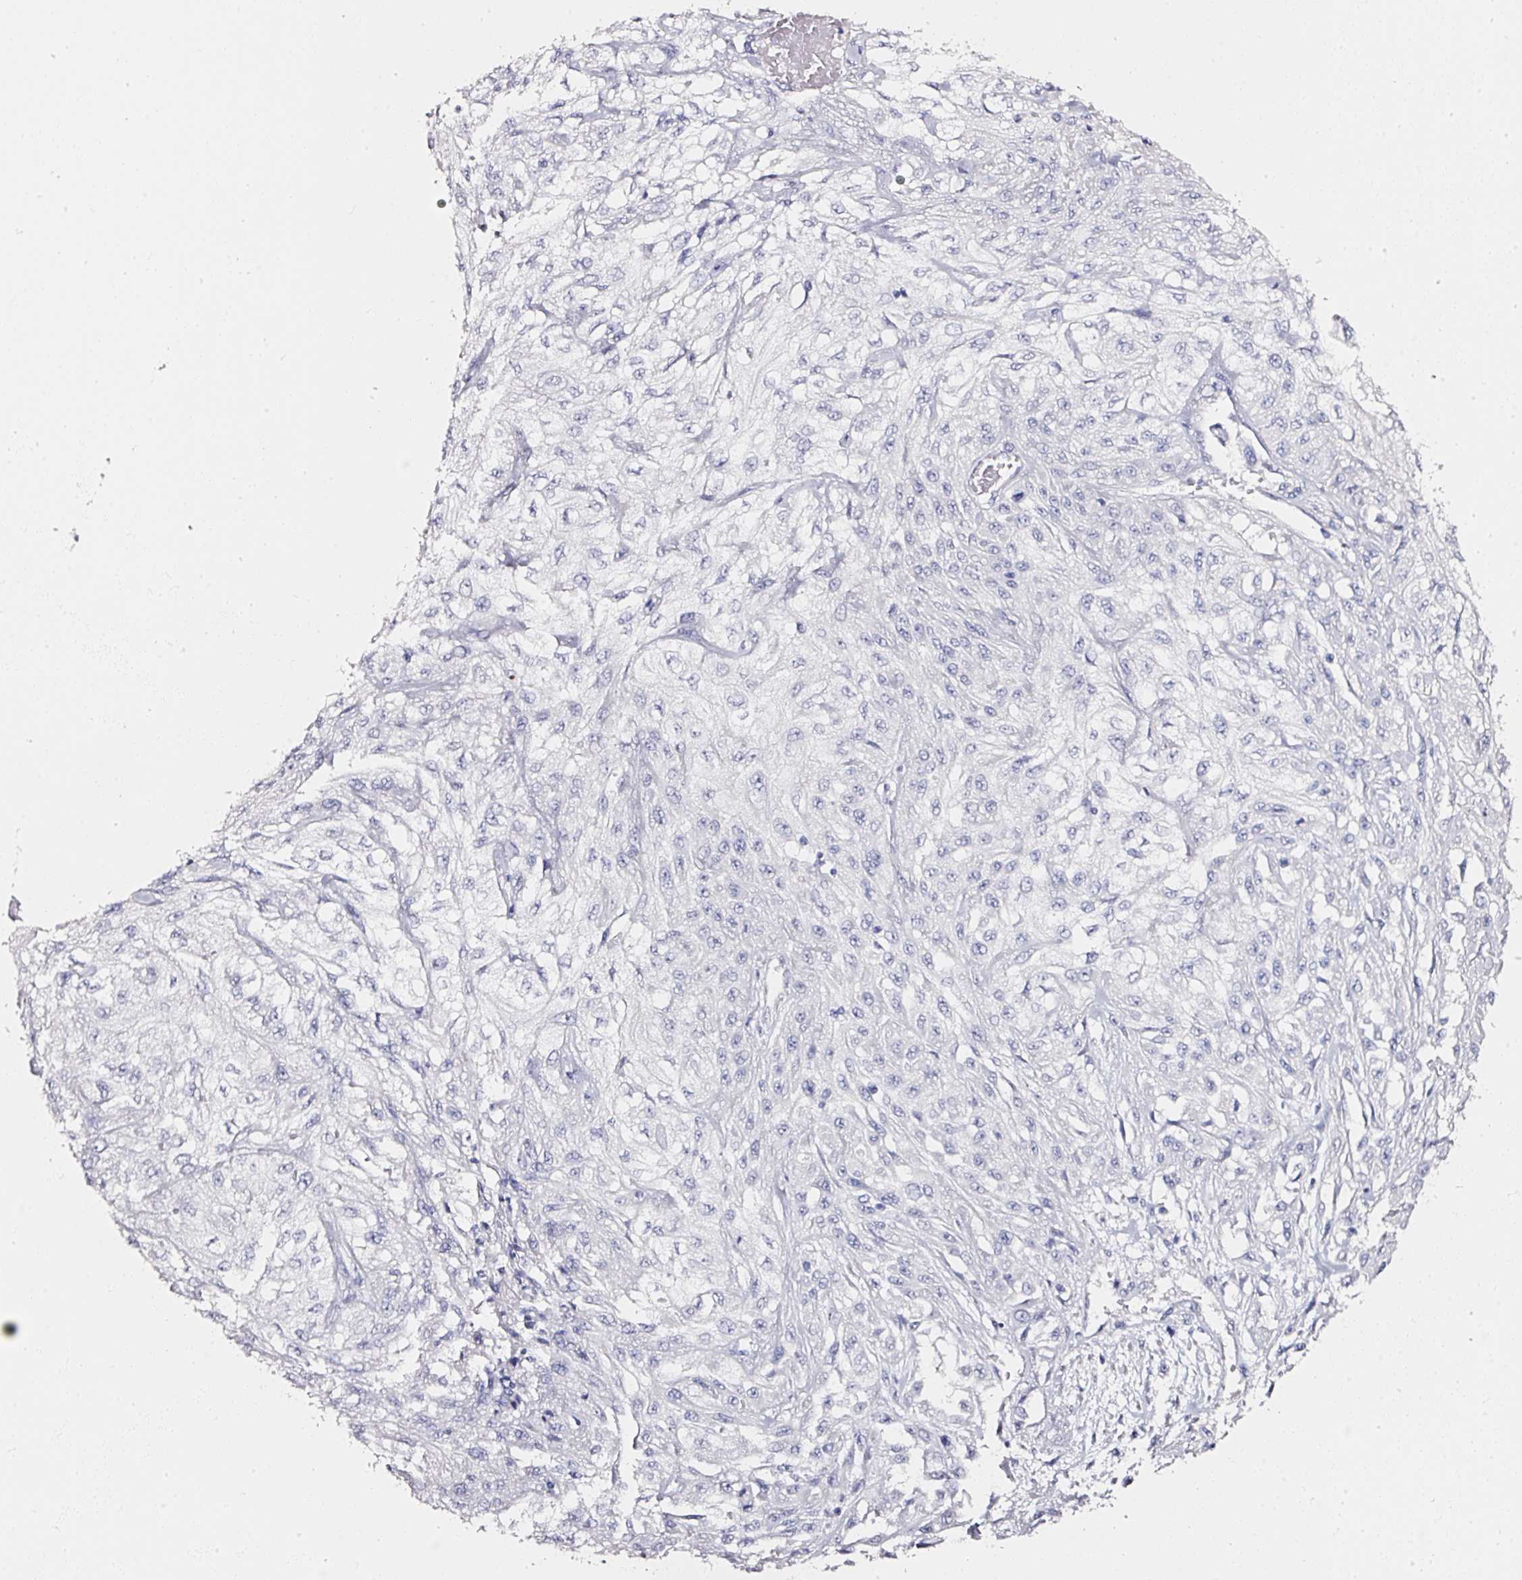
{"staining": {"intensity": "negative", "quantity": "none", "location": "none"}, "tissue": "skin cancer", "cell_type": "Tumor cells", "image_type": "cancer", "snomed": [{"axis": "morphology", "description": "Squamous cell carcinoma, NOS"}, {"axis": "morphology", "description": "Squamous cell carcinoma, metastatic, NOS"}, {"axis": "topography", "description": "Skin"}, {"axis": "topography", "description": "Lymph node"}], "caption": "There is no significant staining in tumor cells of metastatic squamous cell carcinoma (skin).", "gene": "PDXDC1", "patient": {"sex": "male", "age": 75}}